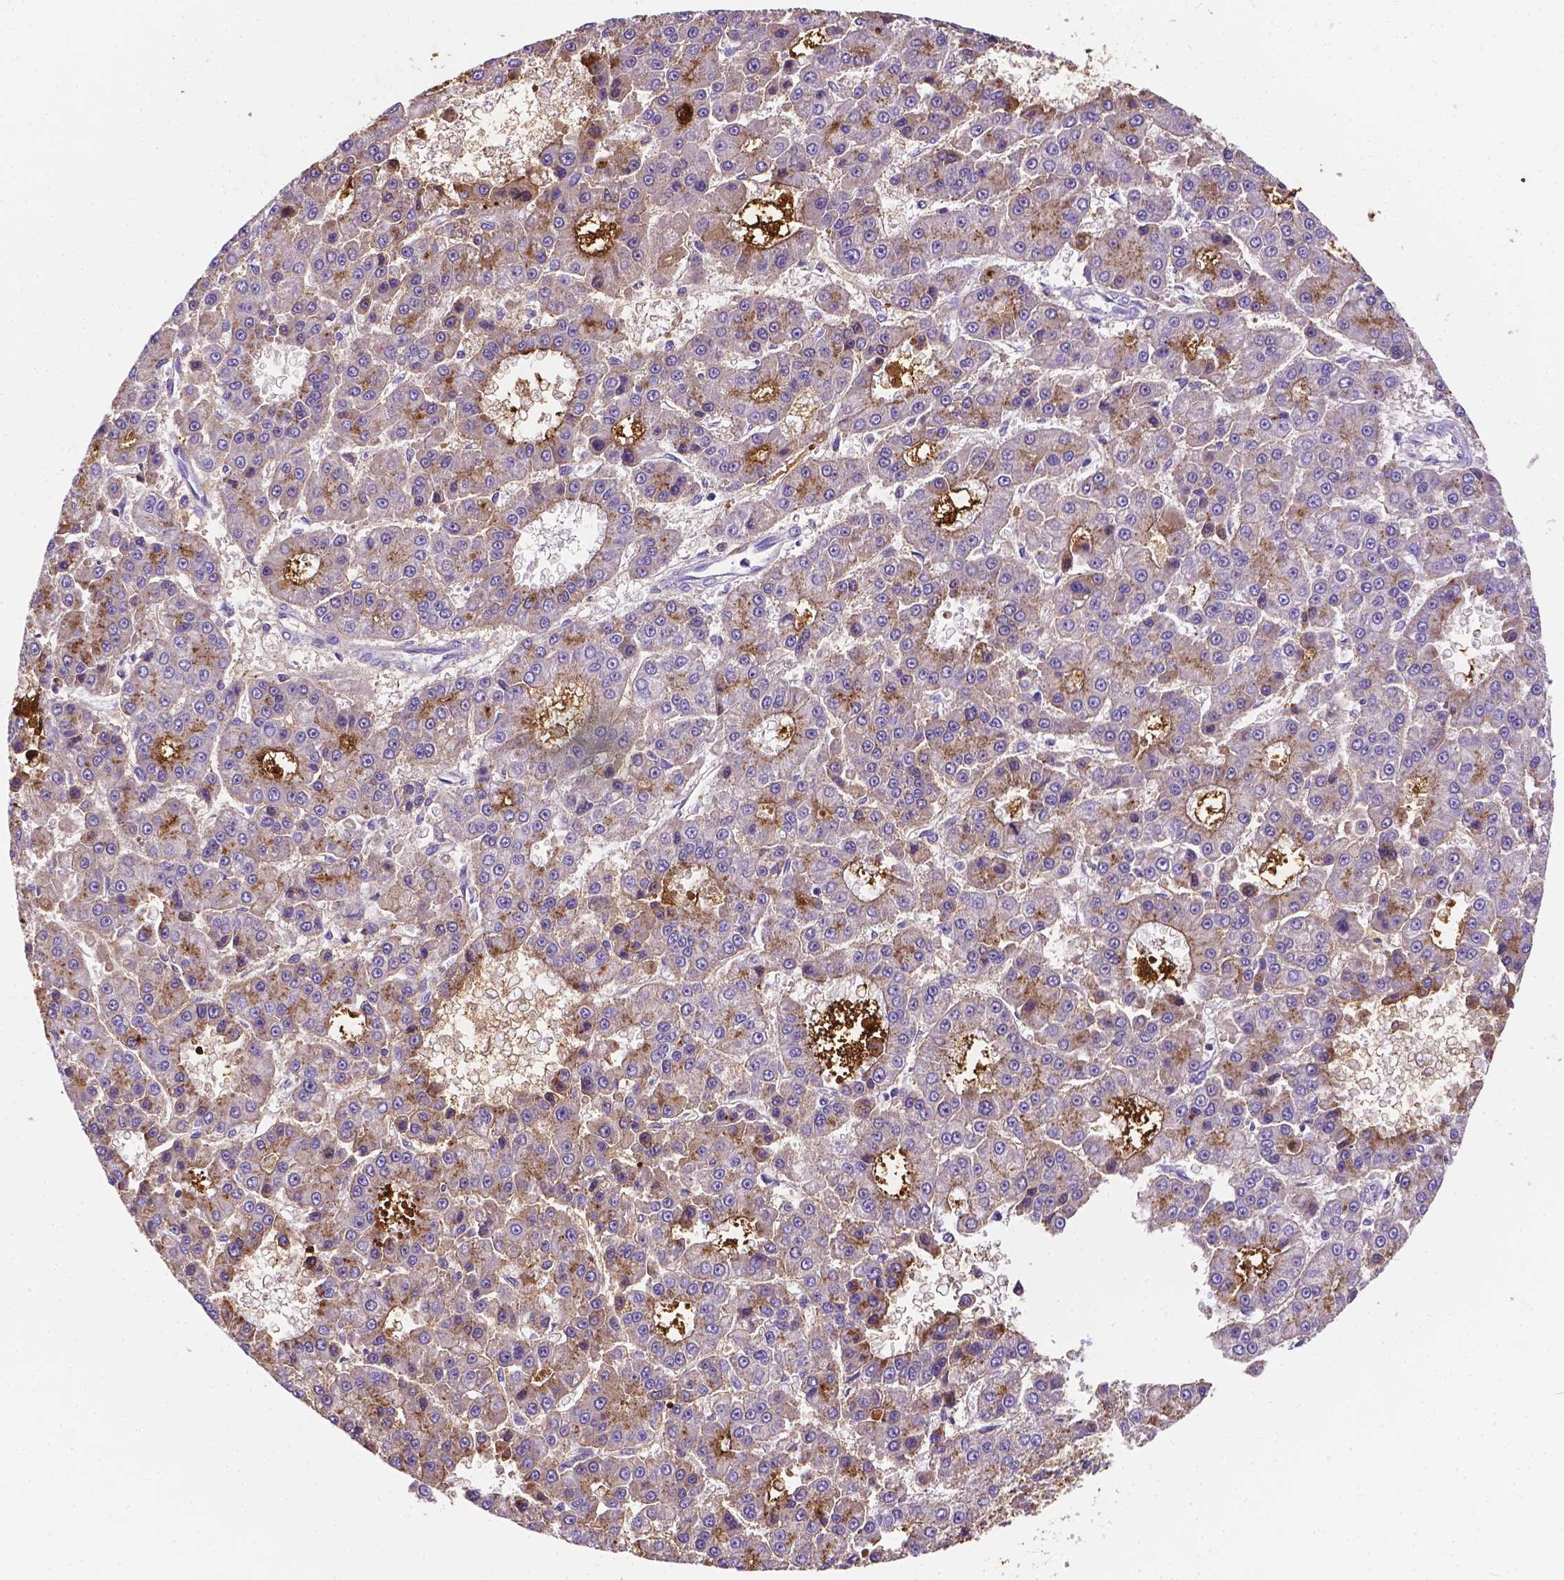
{"staining": {"intensity": "moderate", "quantity": "<25%", "location": "cytoplasmic/membranous"}, "tissue": "liver cancer", "cell_type": "Tumor cells", "image_type": "cancer", "snomed": [{"axis": "morphology", "description": "Carcinoma, Hepatocellular, NOS"}, {"axis": "topography", "description": "Liver"}], "caption": "This is an image of immunohistochemistry staining of hepatocellular carcinoma (liver), which shows moderate positivity in the cytoplasmic/membranous of tumor cells.", "gene": "APOE", "patient": {"sex": "male", "age": 70}}